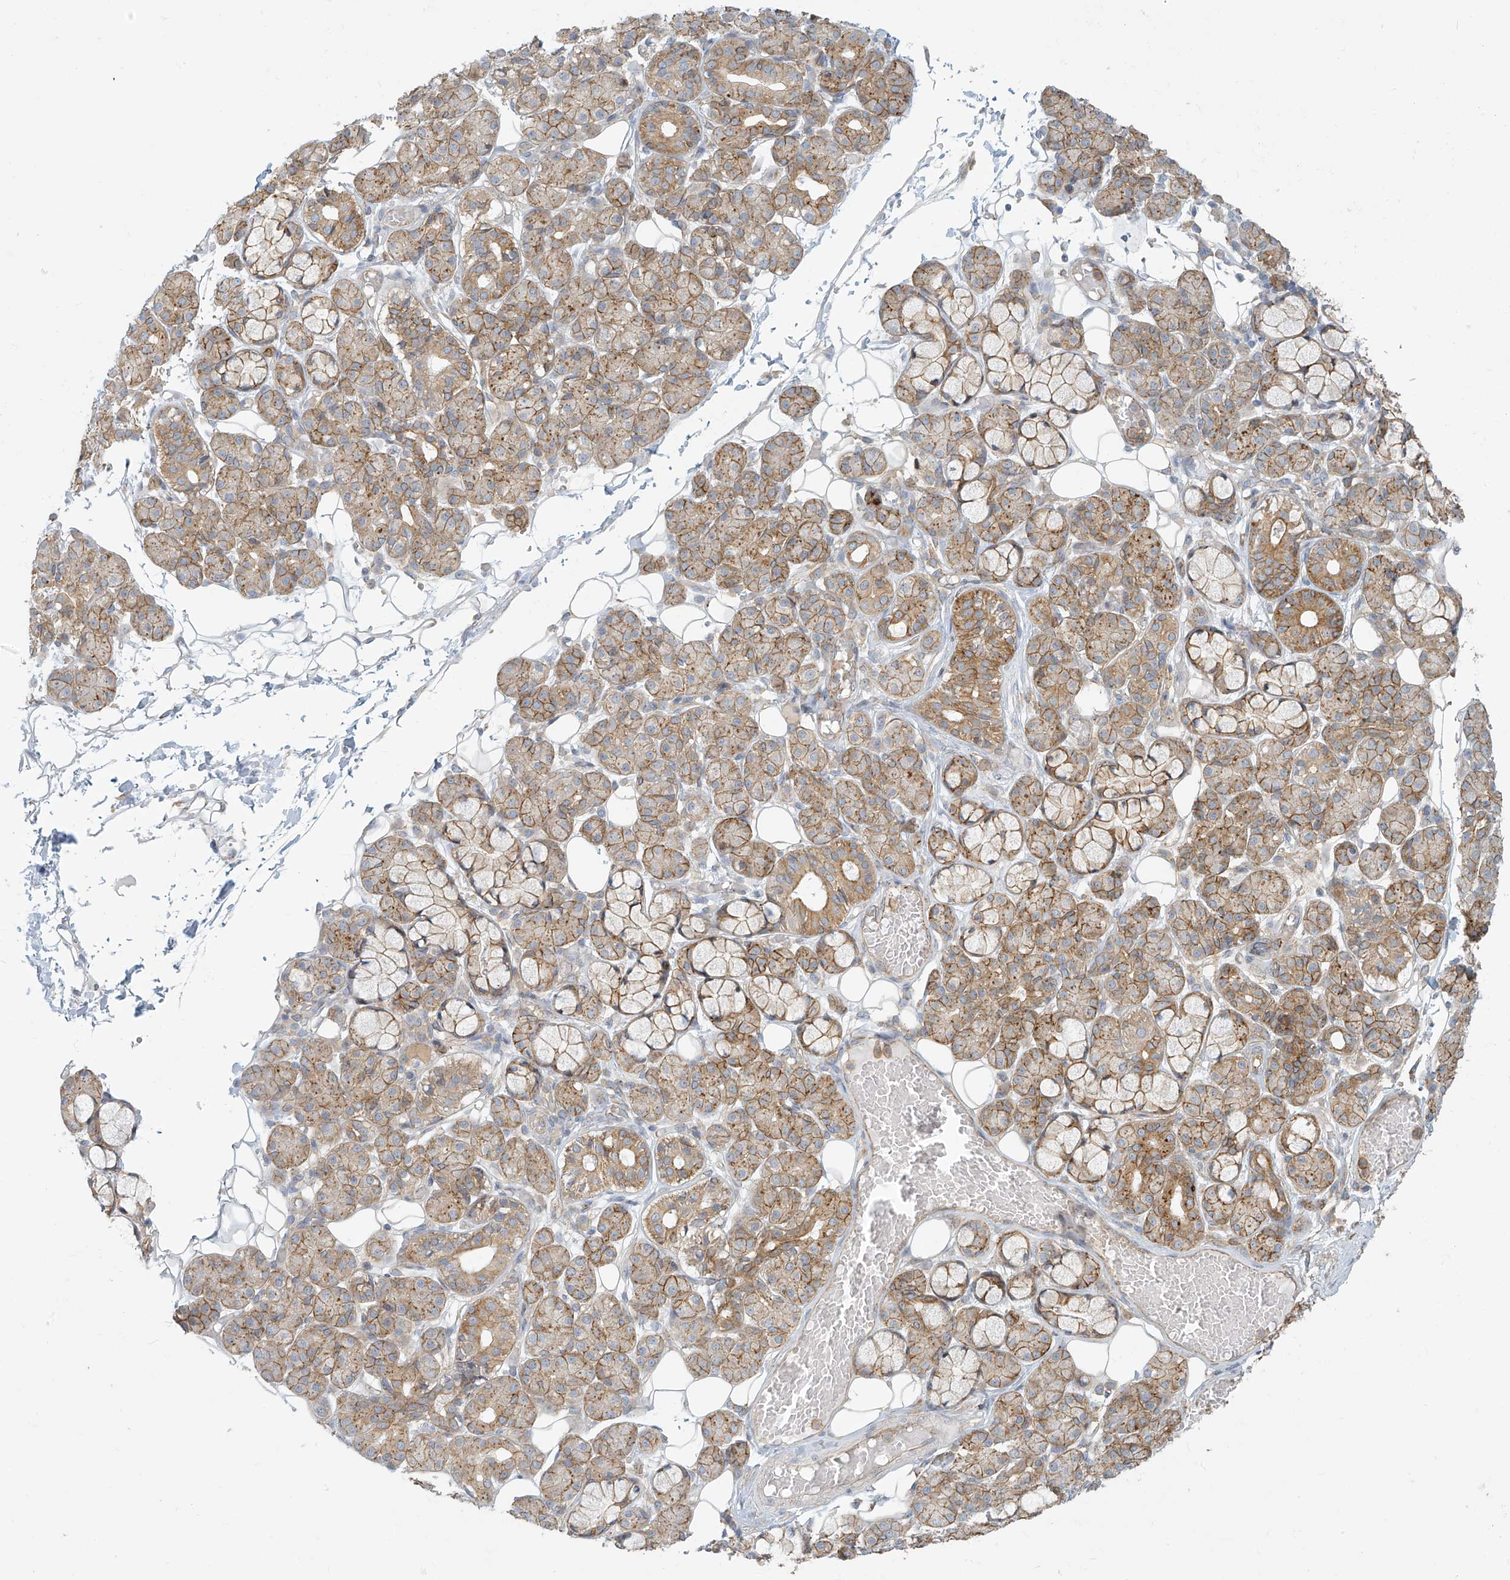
{"staining": {"intensity": "moderate", "quantity": ">75%", "location": "cytoplasmic/membranous"}, "tissue": "salivary gland", "cell_type": "Glandular cells", "image_type": "normal", "snomed": [{"axis": "morphology", "description": "Normal tissue, NOS"}, {"axis": "topography", "description": "Salivary gland"}], "caption": "About >75% of glandular cells in normal salivary gland exhibit moderate cytoplasmic/membranous protein expression as visualized by brown immunohistochemical staining.", "gene": "LZTS3", "patient": {"sex": "male", "age": 63}}